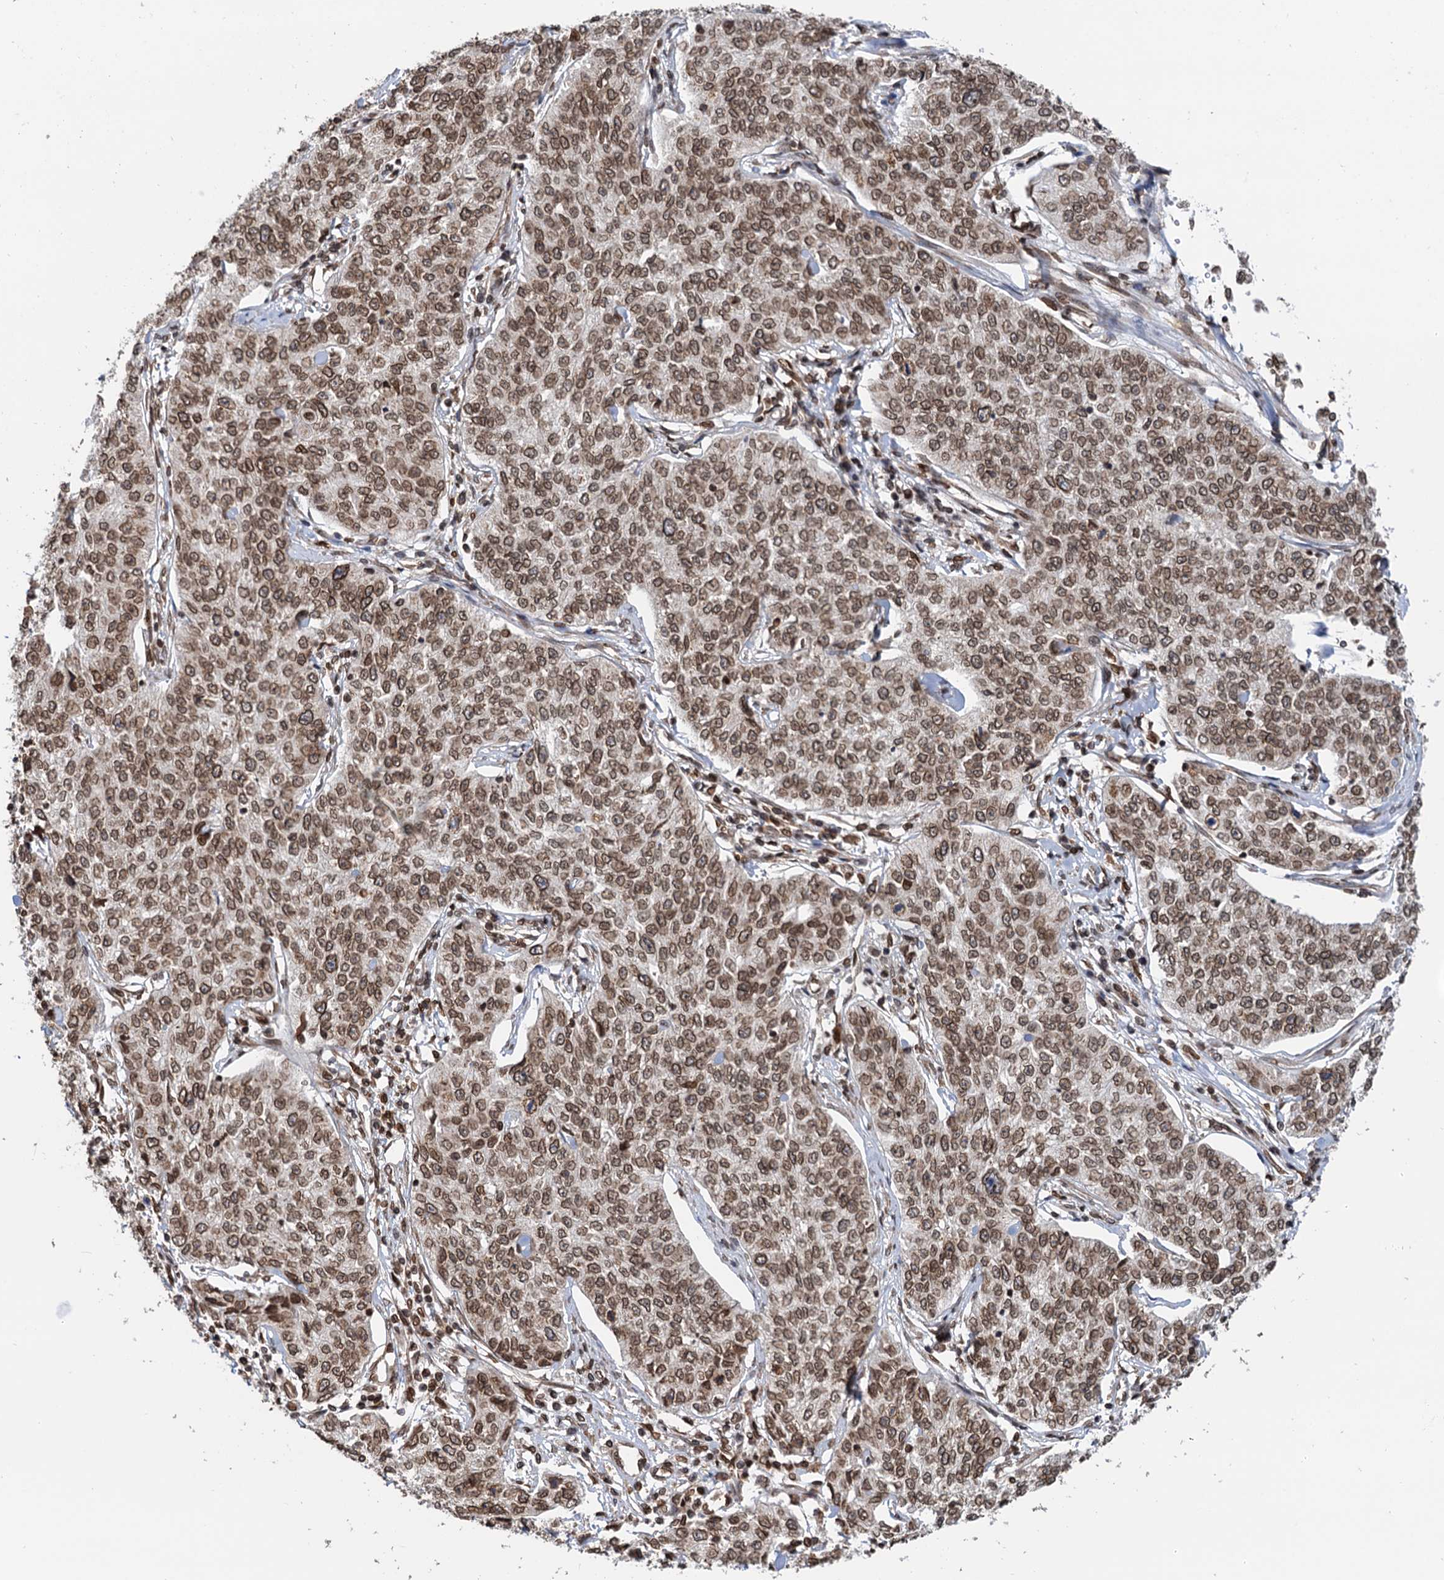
{"staining": {"intensity": "moderate", "quantity": ">75%", "location": "nuclear"}, "tissue": "cervical cancer", "cell_type": "Tumor cells", "image_type": "cancer", "snomed": [{"axis": "morphology", "description": "Squamous cell carcinoma, NOS"}, {"axis": "topography", "description": "Cervix"}], "caption": "Squamous cell carcinoma (cervical) was stained to show a protein in brown. There is medium levels of moderate nuclear expression in about >75% of tumor cells. Immunohistochemistry (ihc) stains the protein of interest in brown and the nuclei are stained blue.", "gene": "ZC3H13", "patient": {"sex": "female", "age": 35}}